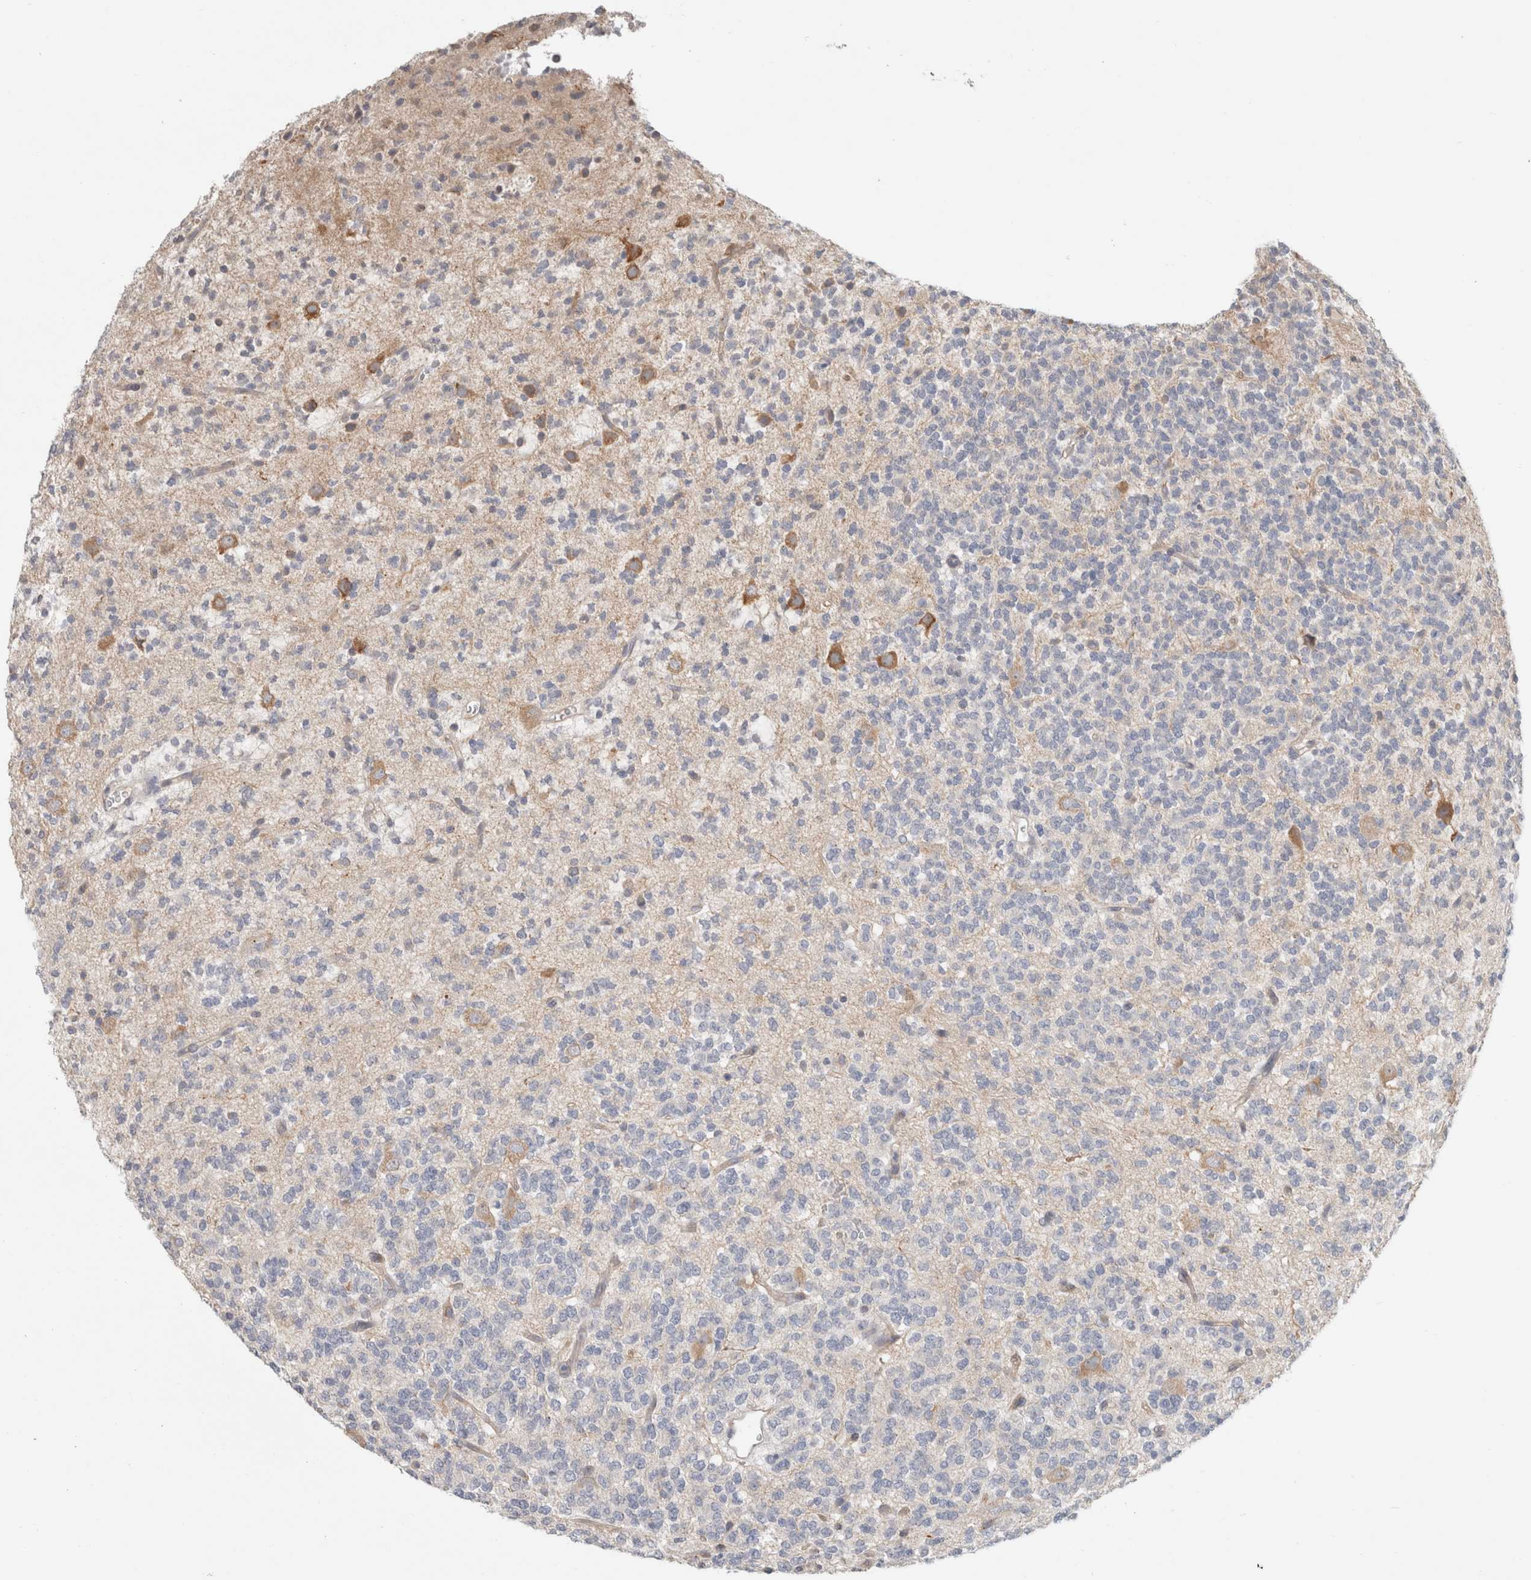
{"staining": {"intensity": "negative", "quantity": "none", "location": "none"}, "tissue": "glioma", "cell_type": "Tumor cells", "image_type": "cancer", "snomed": [{"axis": "morphology", "description": "Glioma, malignant, Low grade"}, {"axis": "topography", "description": "Brain"}], "caption": "Immunohistochemistry histopathology image of glioma stained for a protein (brown), which displays no positivity in tumor cells.", "gene": "RASAL2", "patient": {"sex": "male", "age": 38}}